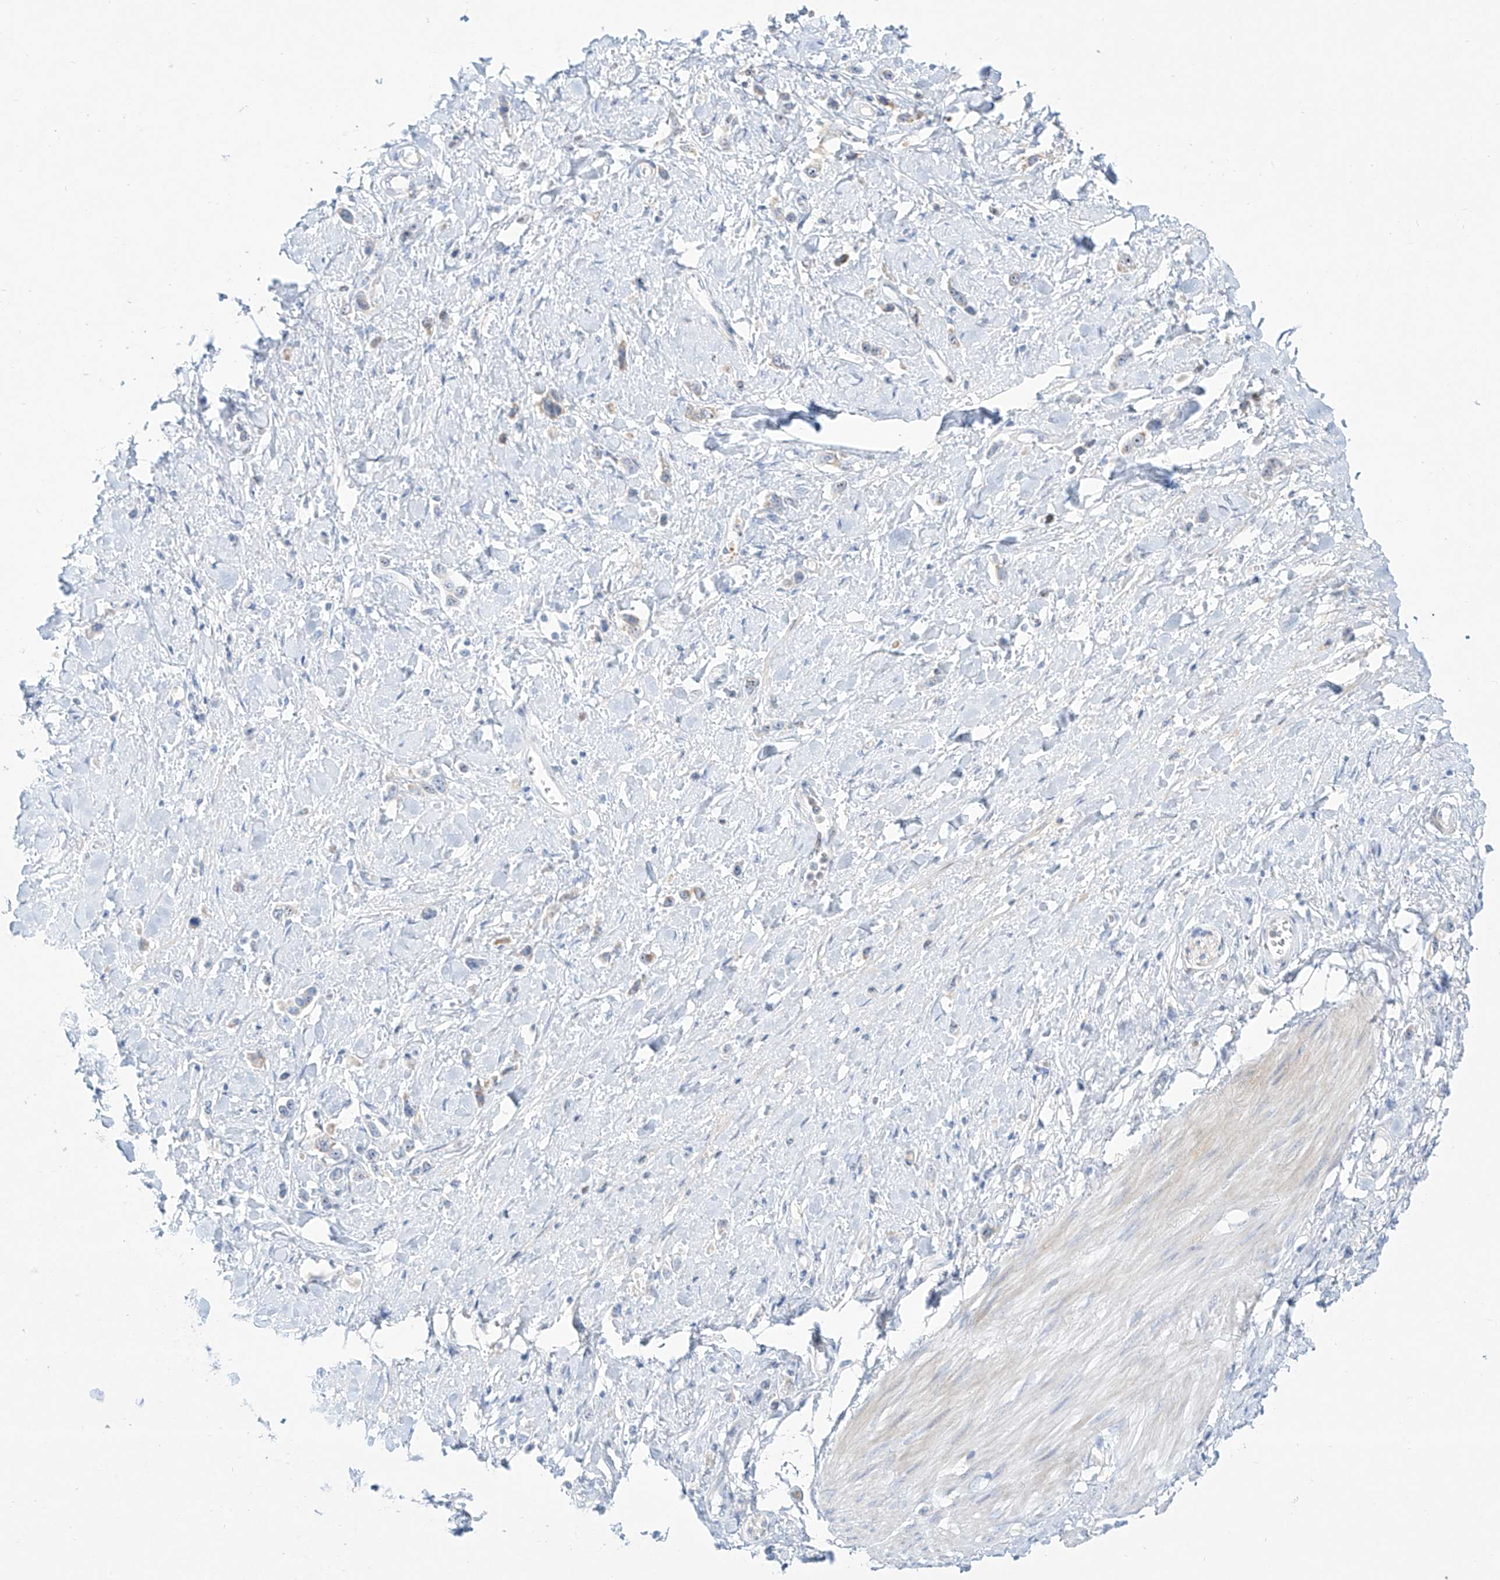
{"staining": {"intensity": "negative", "quantity": "none", "location": "none"}, "tissue": "stomach cancer", "cell_type": "Tumor cells", "image_type": "cancer", "snomed": [{"axis": "morphology", "description": "Normal tissue, NOS"}, {"axis": "morphology", "description": "Adenocarcinoma, NOS"}, {"axis": "topography", "description": "Stomach, upper"}, {"axis": "topography", "description": "Stomach"}], "caption": "The histopathology image reveals no significant expression in tumor cells of stomach adenocarcinoma.", "gene": "SNU13", "patient": {"sex": "female", "age": 65}}